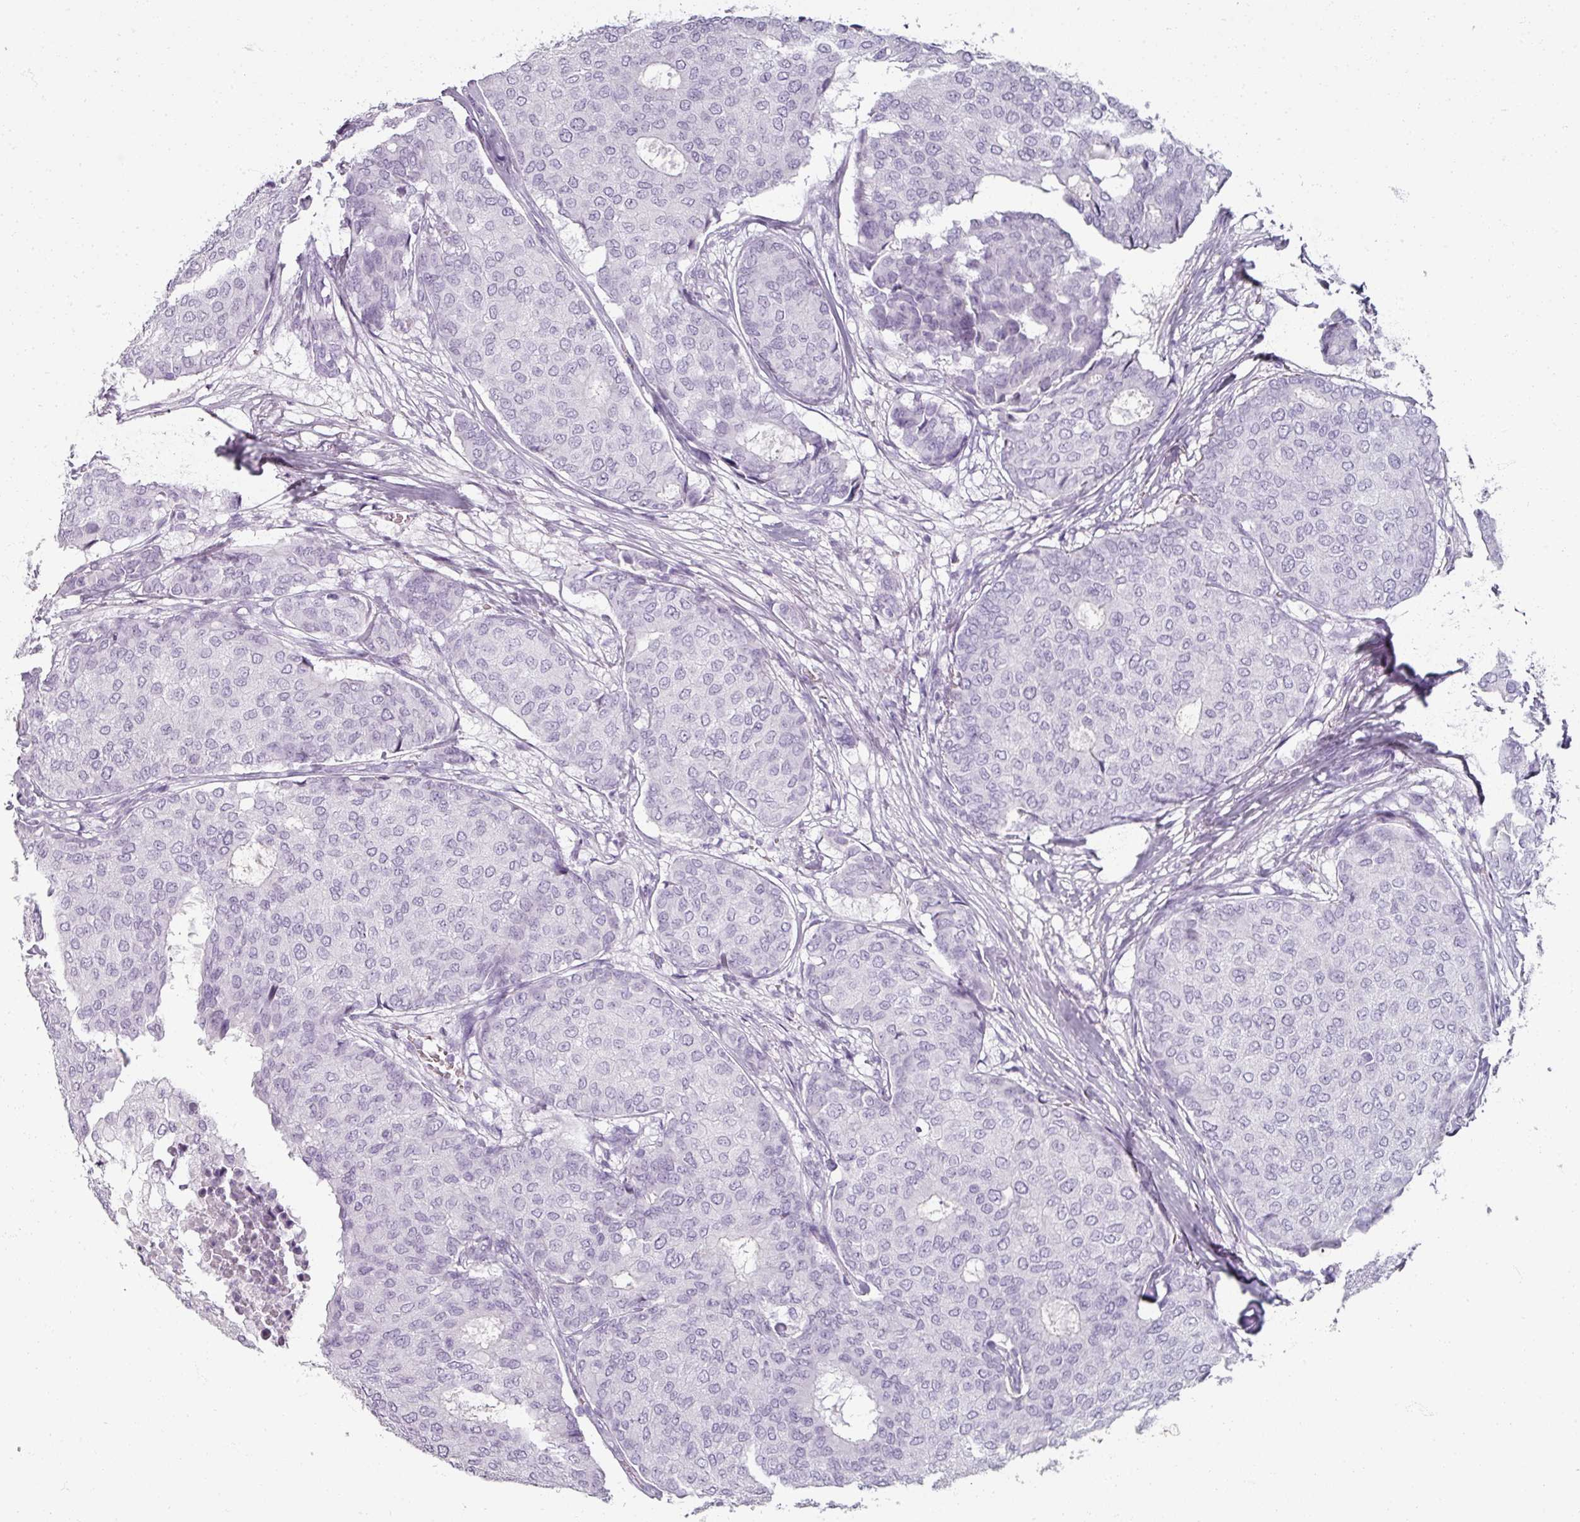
{"staining": {"intensity": "negative", "quantity": "none", "location": "none"}, "tissue": "breast cancer", "cell_type": "Tumor cells", "image_type": "cancer", "snomed": [{"axis": "morphology", "description": "Duct carcinoma"}, {"axis": "topography", "description": "Breast"}], "caption": "An image of breast invasive ductal carcinoma stained for a protein displays no brown staining in tumor cells. (DAB (3,3'-diaminobenzidine) immunohistochemistry (IHC), high magnification).", "gene": "REG3G", "patient": {"sex": "female", "age": 75}}